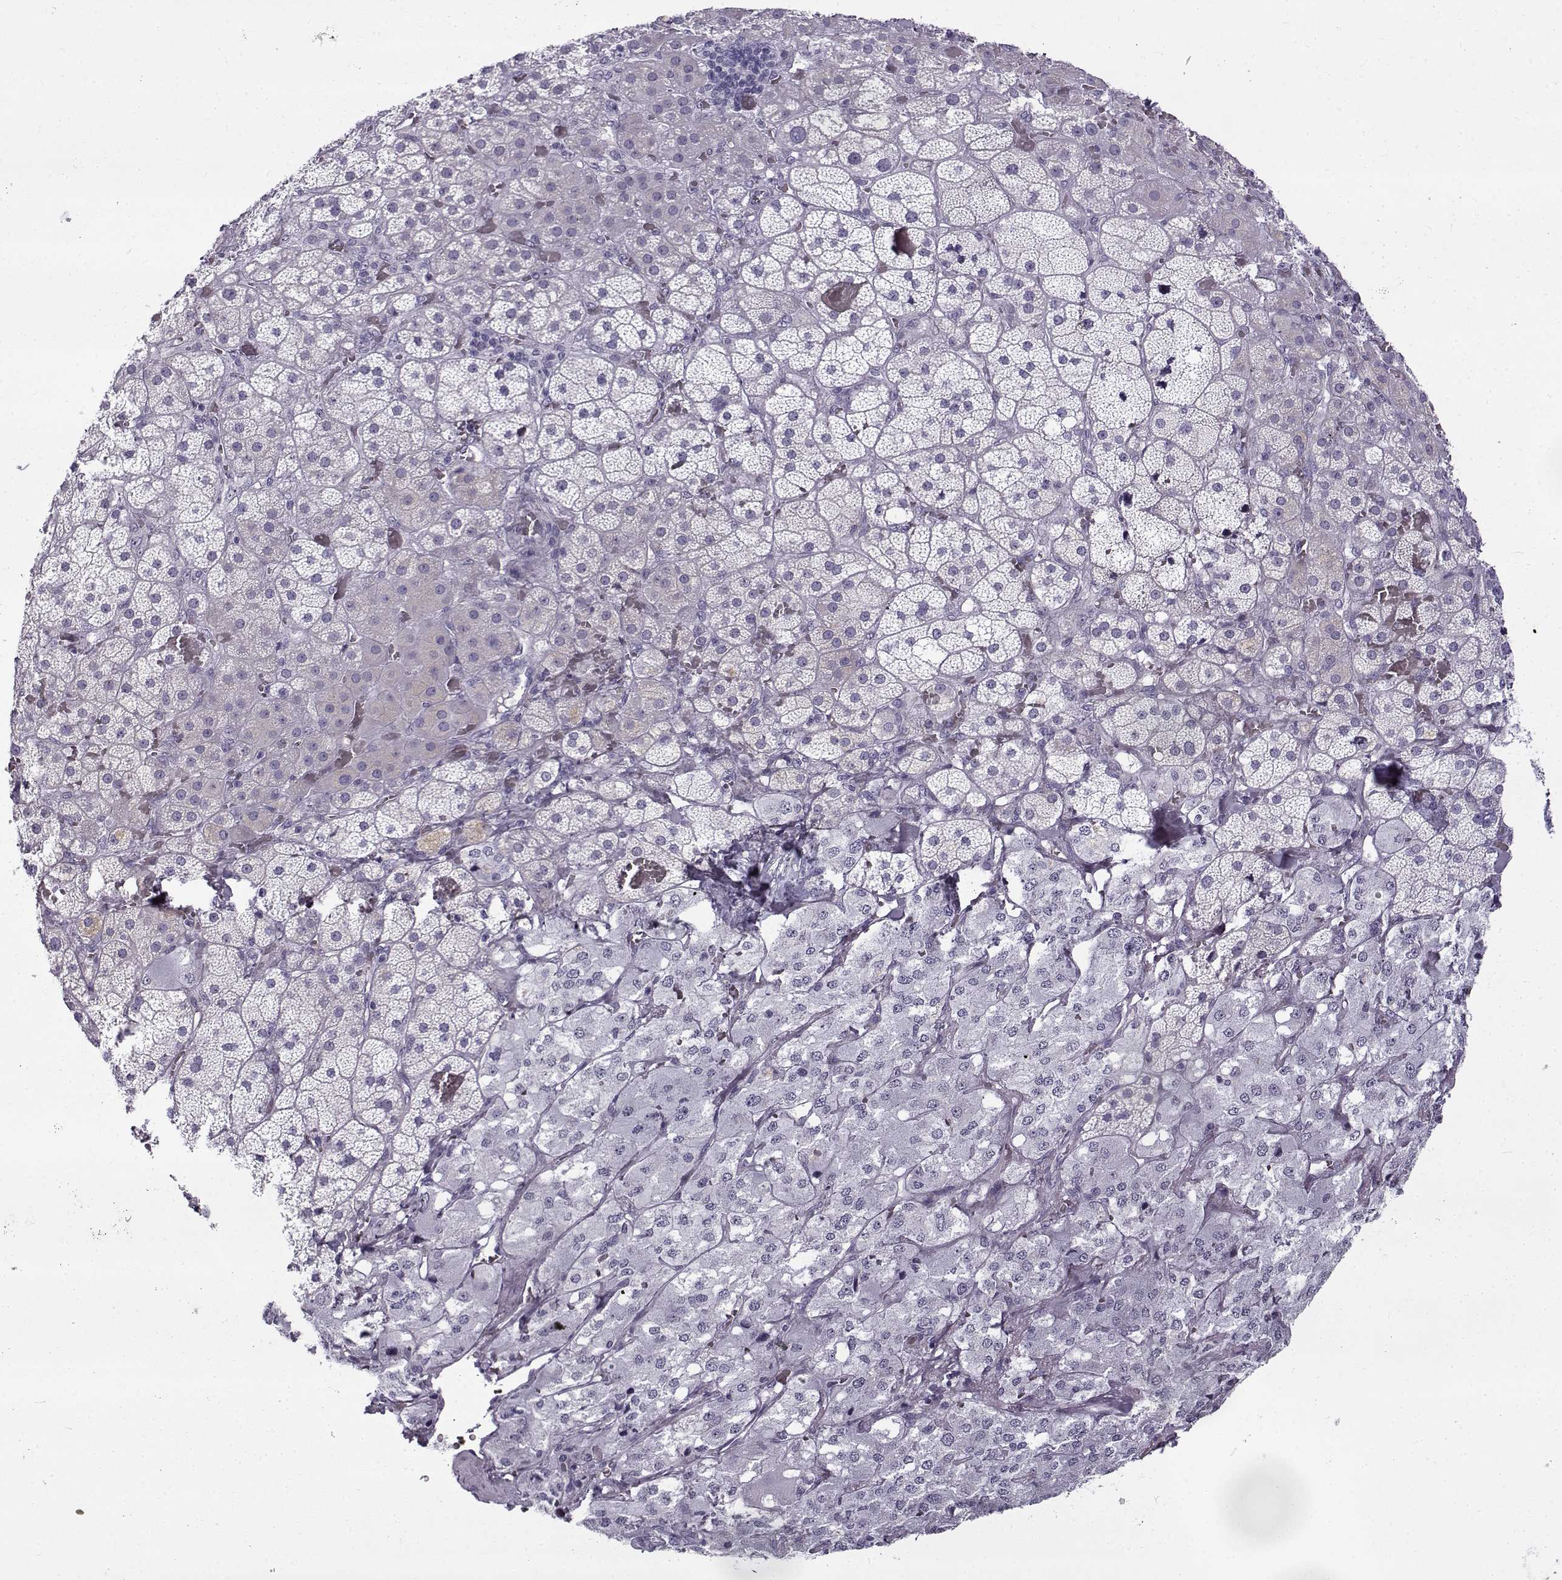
{"staining": {"intensity": "negative", "quantity": "none", "location": "none"}, "tissue": "adrenal gland", "cell_type": "Glandular cells", "image_type": "normal", "snomed": [{"axis": "morphology", "description": "Normal tissue, NOS"}, {"axis": "topography", "description": "Adrenal gland"}], "caption": "This is an immunohistochemistry (IHC) histopathology image of benign human adrenal gland. There is no staining in glandular cells.", "gene": "GTSF1L", "patient": {"sex": "male", "age": 57}}